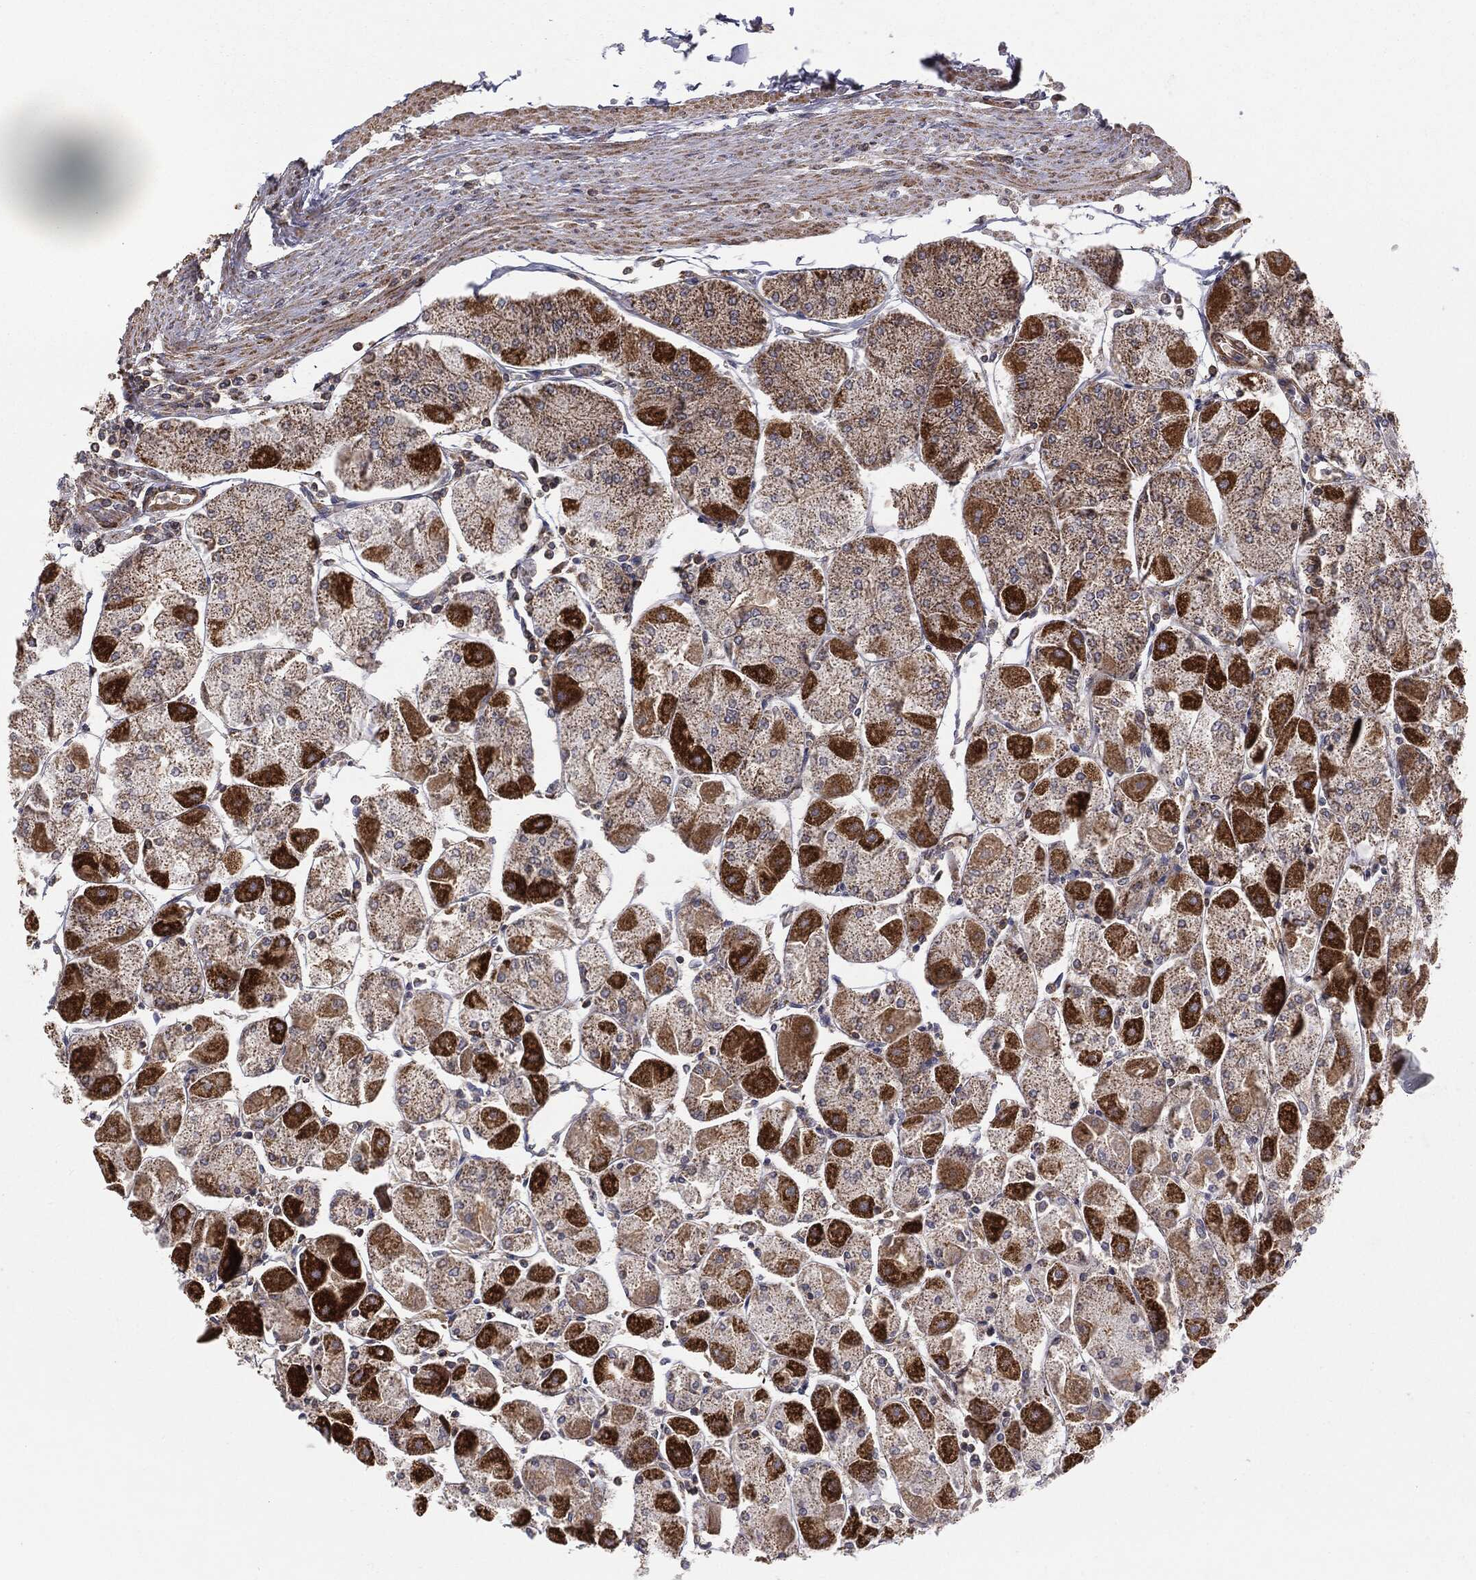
{"staining": {"intensity": "strong", "quantity": "25%-75%", "location": "cytoplasmic/membranous"}, "tissue": "stomach", "cell_type": "Glandular cells", "image_type": "normal", "snomed": [{"axis": "morphology", "description": "Normal tissue, NOS"}, {"axis": "topography", "description": "Stomach"}], "caption": "Normal stomach exhibits strong cytoplasmic/membranous positivity in approximately 25%-75% of glandular cells The protein of interest is shown in brown color, while the nuclei are stained blue..", "gene": "MTOR", "patient": {"sex": "male", "age": 70}}